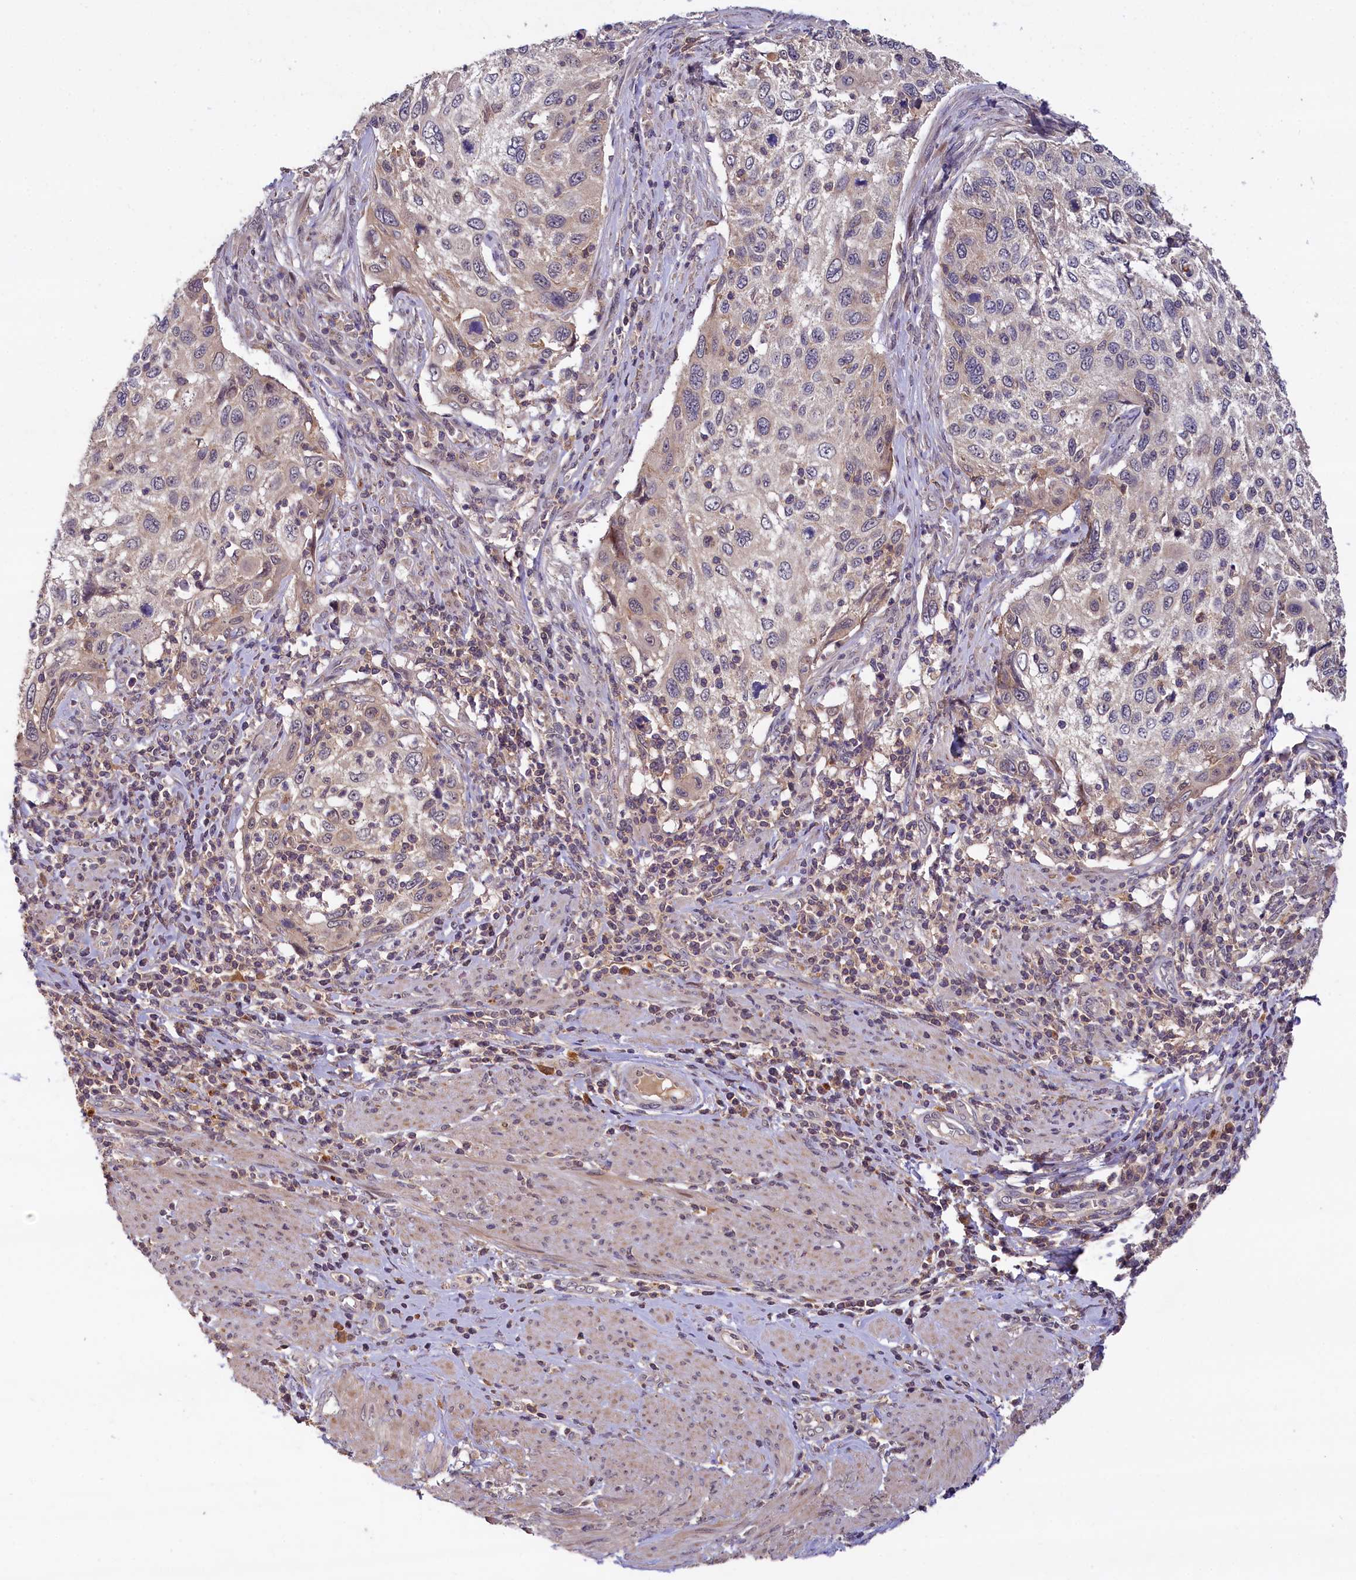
{"staining": {"intensity": "weak", "quantity": "<25%", "location": "cytoplasmic/membranous"}, "tissue": "cervical cancer", "cell_type": "Tumor cells", "image_type": "cancer", "snomed": [{"axis": "morphology", "description": "Squamous cell carcinoma, NOS"}, {"axis": "topography", "description": "Cervix"}], "caption": "An image of cervical cancer (squamous cell carcinoma) stained for a protein exhibits no brown staining in tumor cells. Brightfield microscopy of immunohistochemistry stained with DAB (brown) and hematoxylin (blue), captured at high magnification.", "gene": "TMEM39A", "patient": {"sex": "female", "age": 70}}